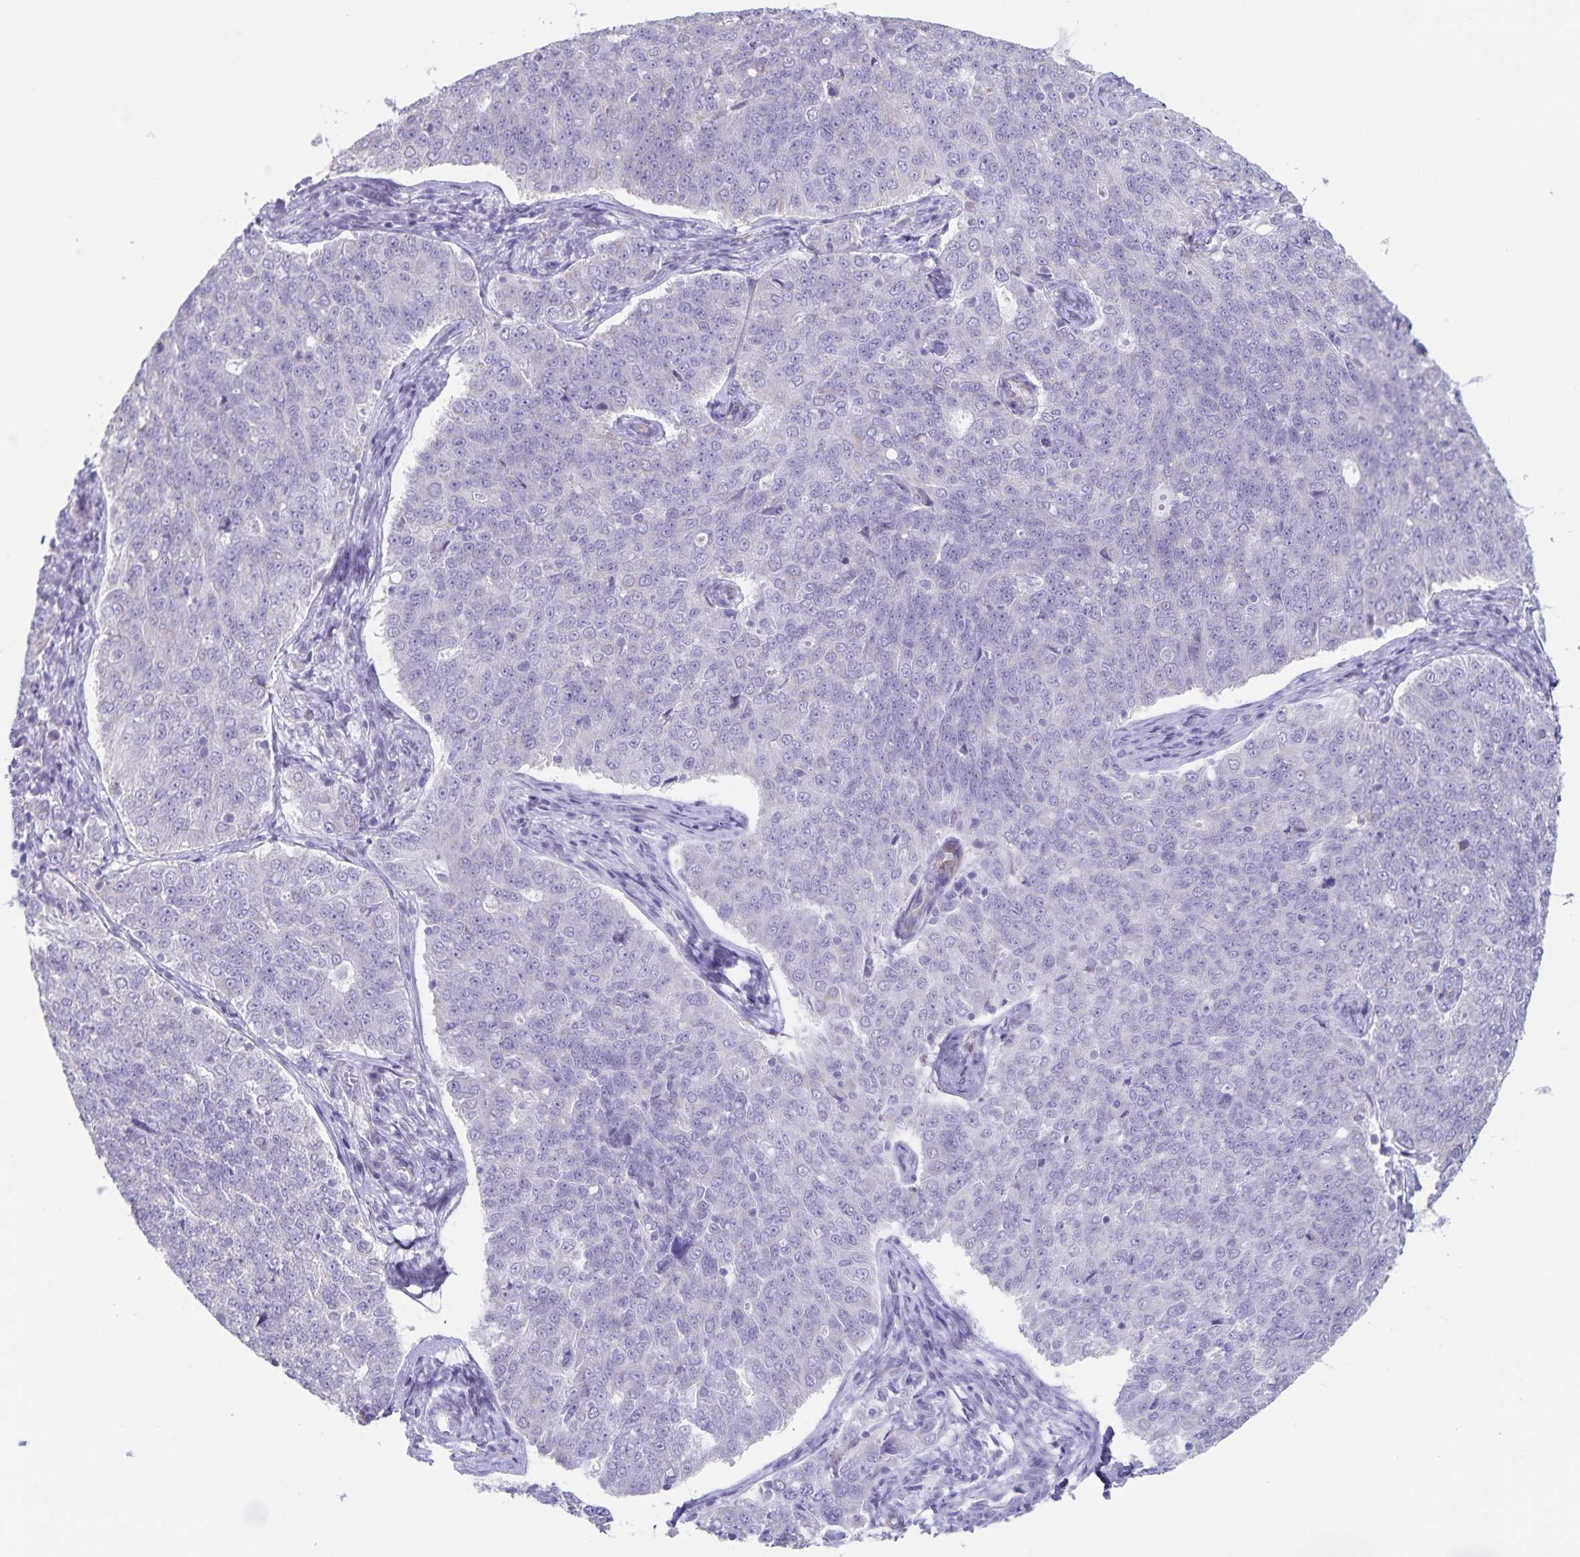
{"staining": {"intensity": "negative", "quantity": "none", "location": "none"}, "tissue": "endometrial cancer", "cell_type": "Tumor cells", "image_type": "cancer", "snomed": [{"axis": "morphology", "description": "Adenocarcinoma, NOS"}, {"axis": "topography", "description": "Endometrium"}], "caption": "Adenocarcinoma (endometrial) stained for a protein using immunohistochemistry demonstrates no expression tumor cells.", "gene": "SYNM", "patient": {"sex": "female", "age": 43}}